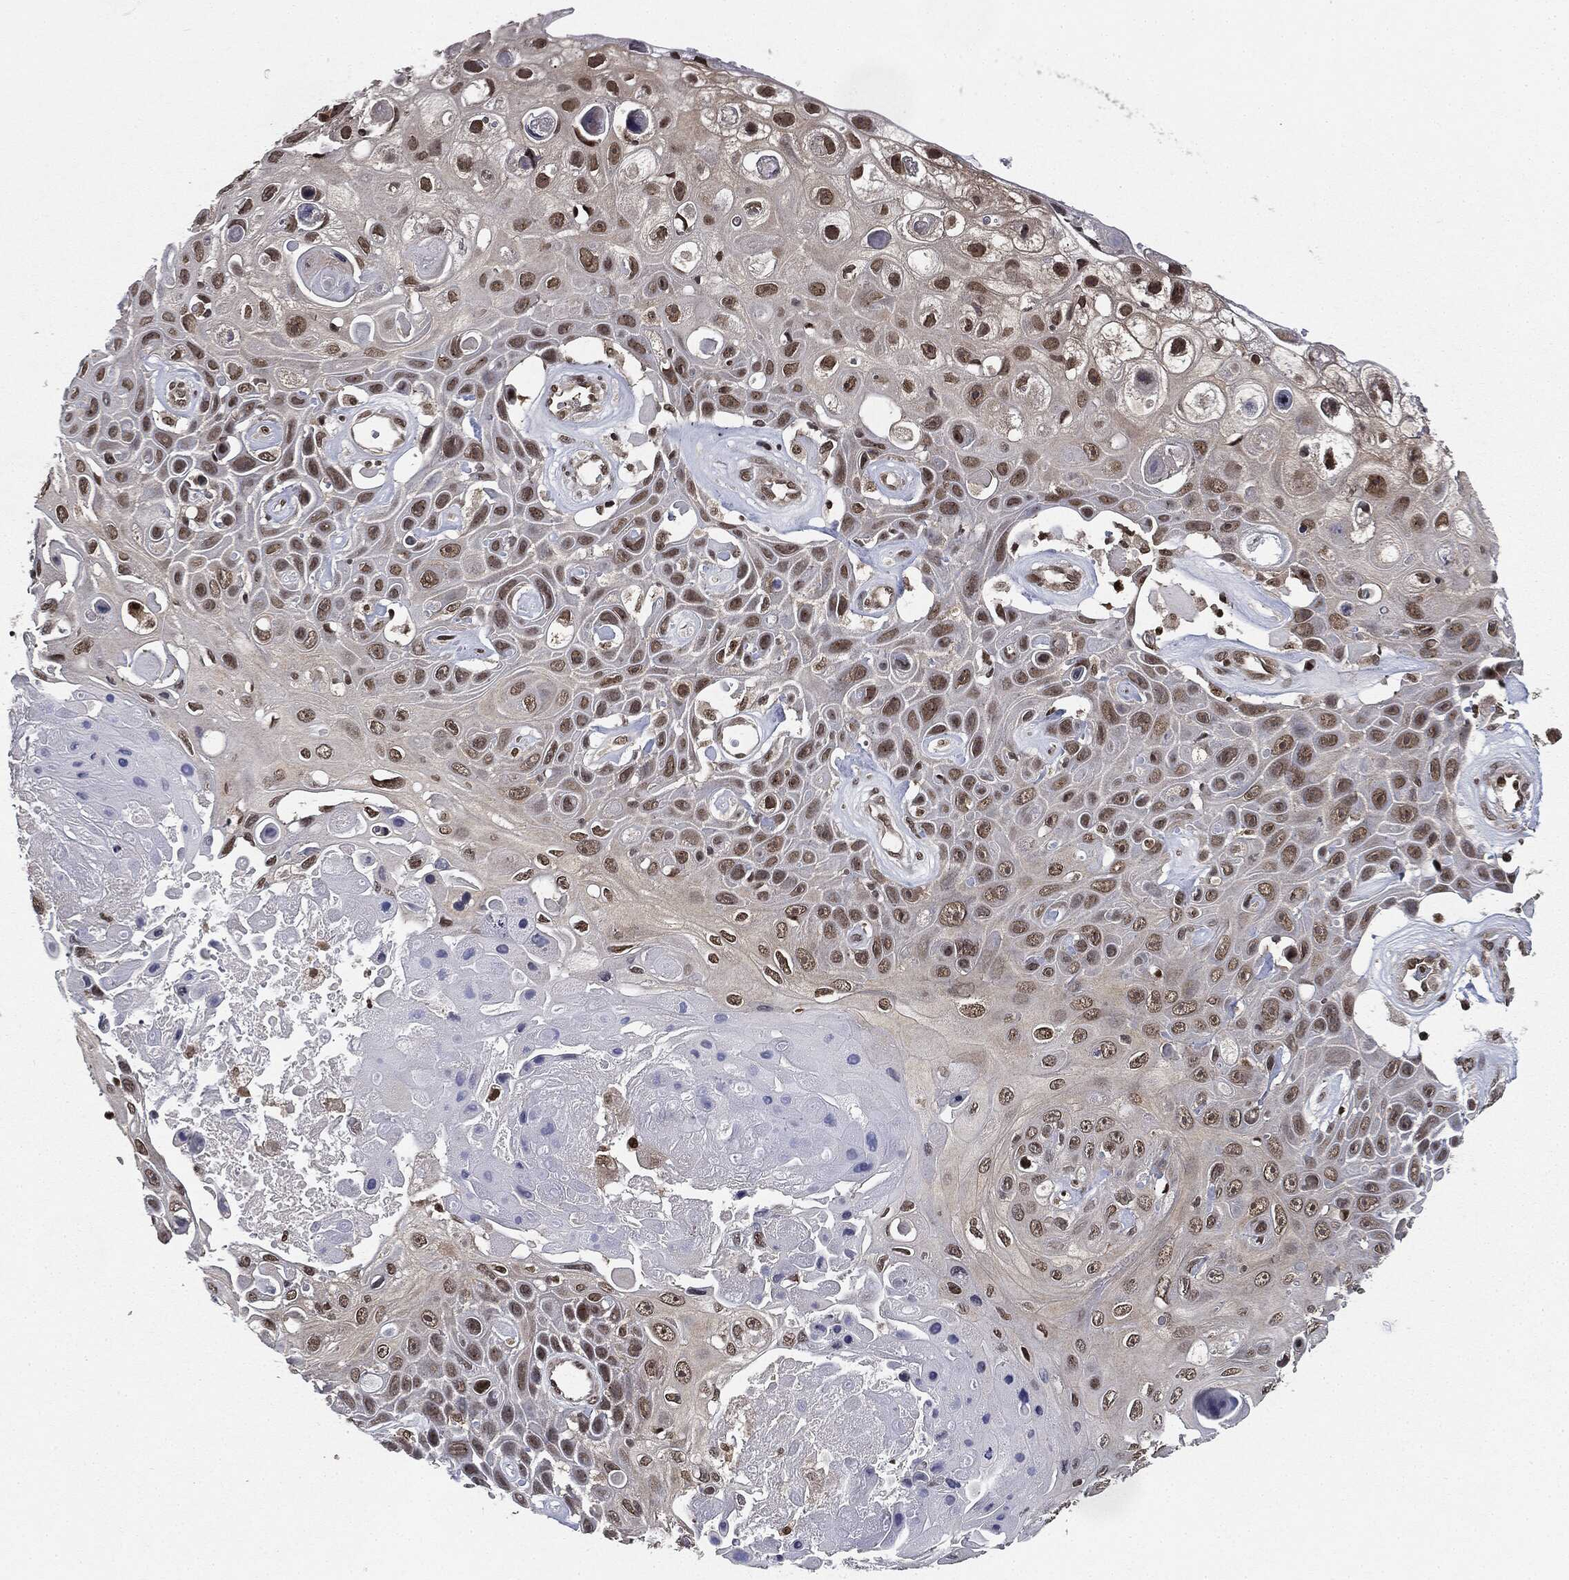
{"staining": {"intensity": "moderate", "quantity": "25%-75%", "location": "nuclear"}, "tissue": "skin cancer", "cell_type": "Tumor cells", "image_type": "cancer", "snomed": [{"axis": "morphology", "description": "Squamous cell carcinoma, NOS"}, {"axis": "topography", "description": "Skin"}], "caption": "Immunohistochemical staining of human skin cancer (squamous cell carcinoma) demonstrates medium levels of moderate nuclear protein positivity in approximately 25%-75% of tumor cells.", "gene": "TBC1D22A", "patient": {"sex": "male", "age": 82}}